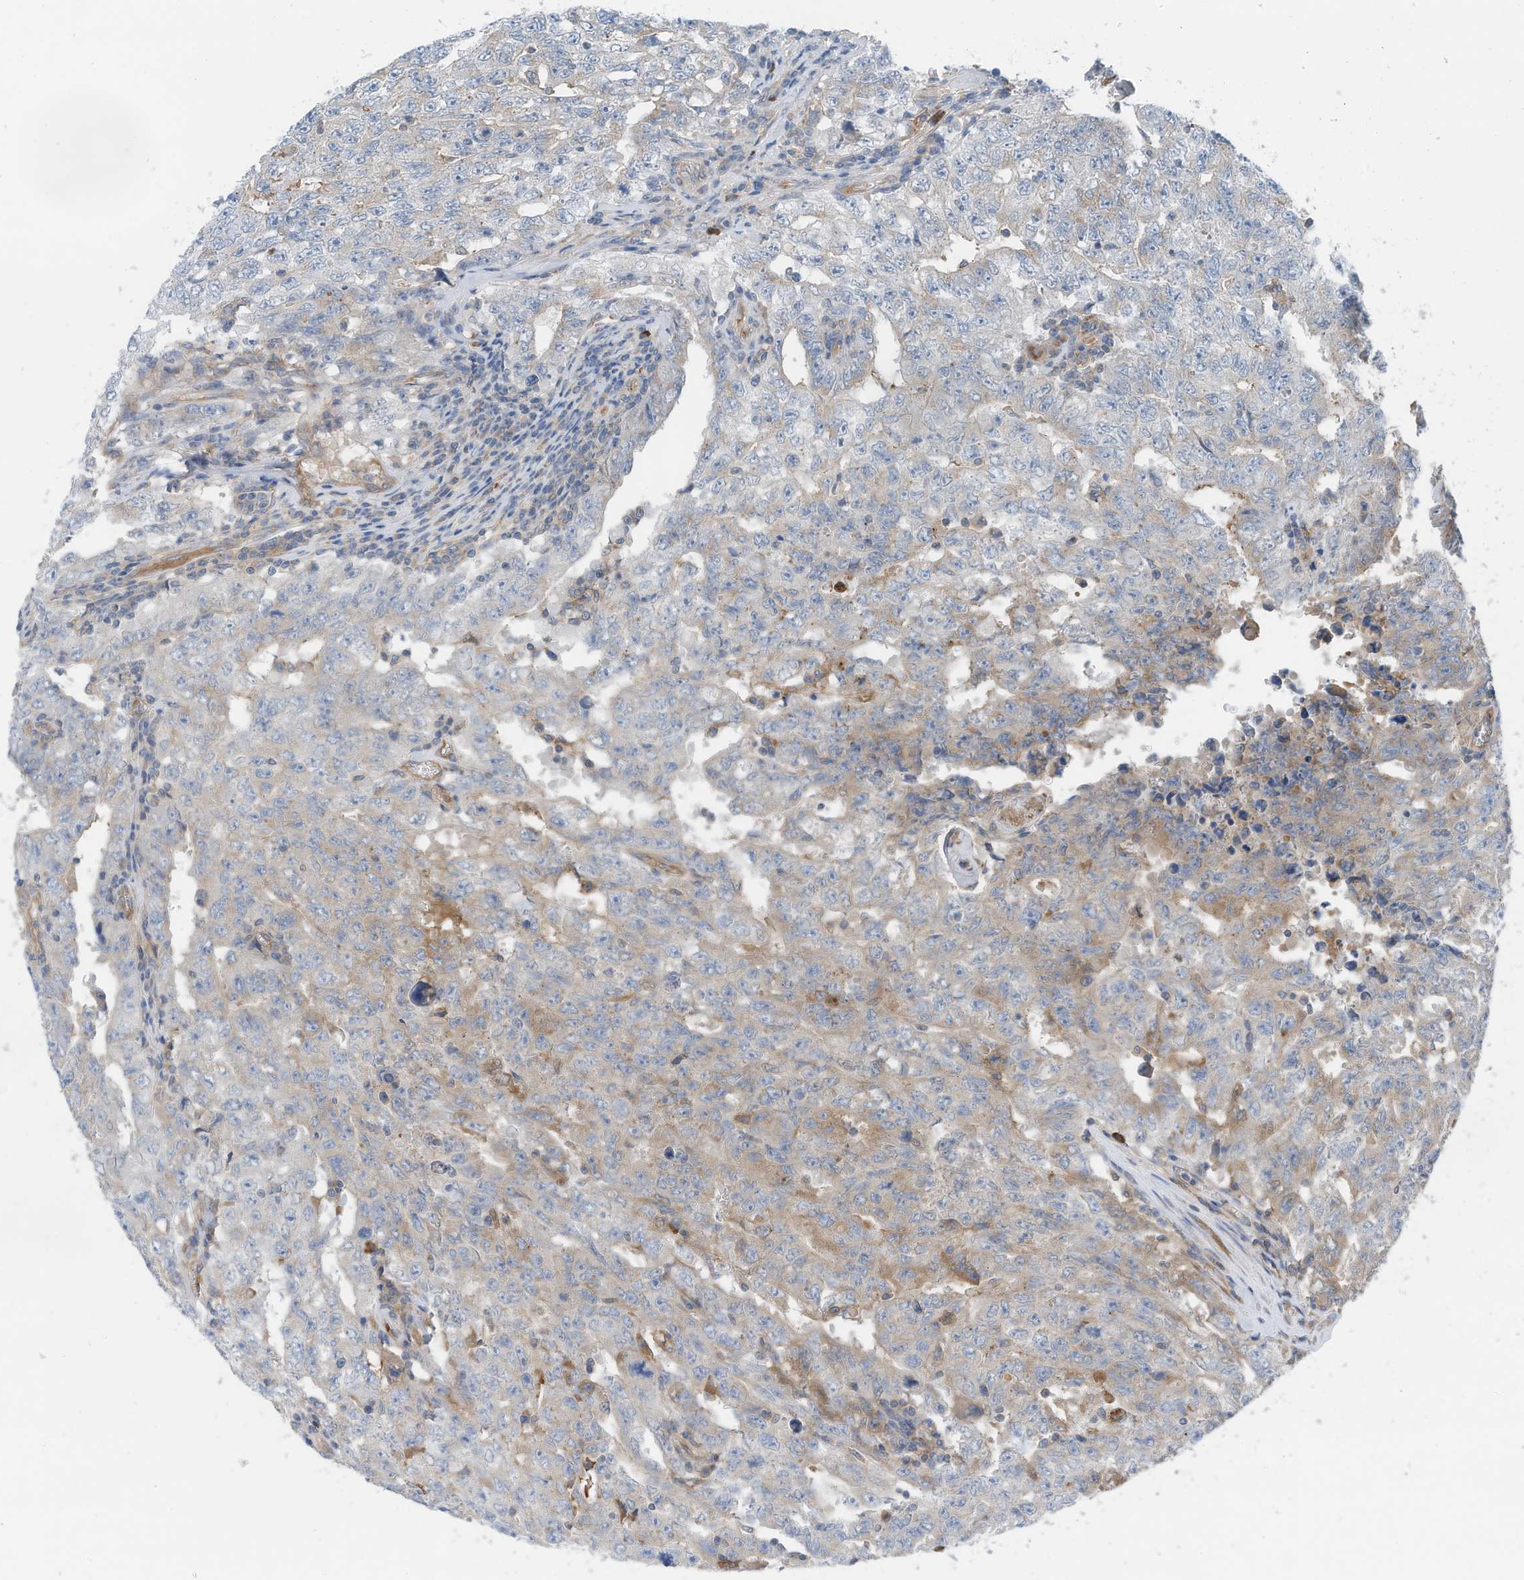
{"staining": {"intensity": "moderate", "quantity": "<25%", "location": "cytoplasmic/membranous"}, "tissue": "testis cancer", "cell_type": "Tumor cells", "image_type": "cancer", "snomed": [{"axis": "morphology", "description": "Carcinoma, Embryonal, NOS"}, {"axis": "topography", "description": "Testis"}], "caption": "There is low levels of moderate cytoplasmic/membranous staining in tumor cells of testis embryonal carcinoma, as demonstrated by immunohistochemical staining (brown color).", "gene": "SLC5A11", "patient": {"sex": "male", "age": 26}}